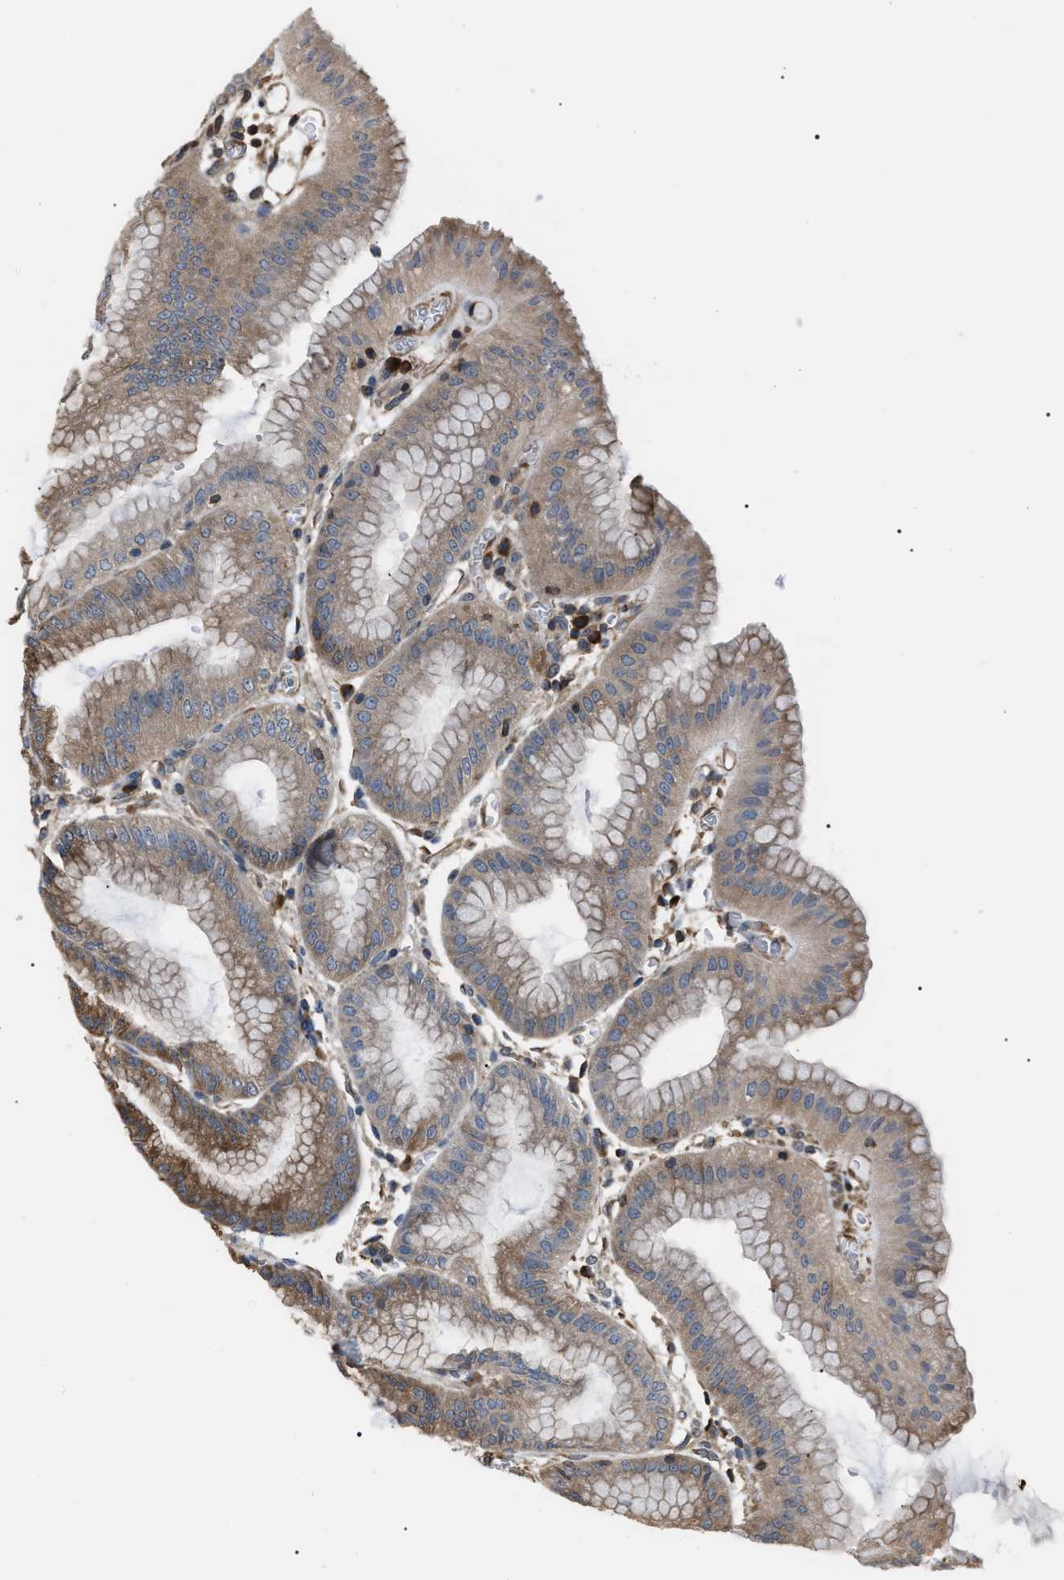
{"staining": {"intensity": "moderate", "quantity": "25%-75%", "location": "cytoplasmic/membranous"}, "tissue": "stomach", "cell_type": "Glandular cells", "image_type": "normal", "snomed": [{"axis": "morphology", "description": "Normal tissue, NOS"}, {"axis": "topography", "description": "Stomach, lower"}], "caption": "Glandular cells display medium levels of moderate cytoplasmic/membranous expression in about 25%-75% of cells in normal stomach.", "gene": "PDCD5", "patient": {"sex": "male", "age": 71}}